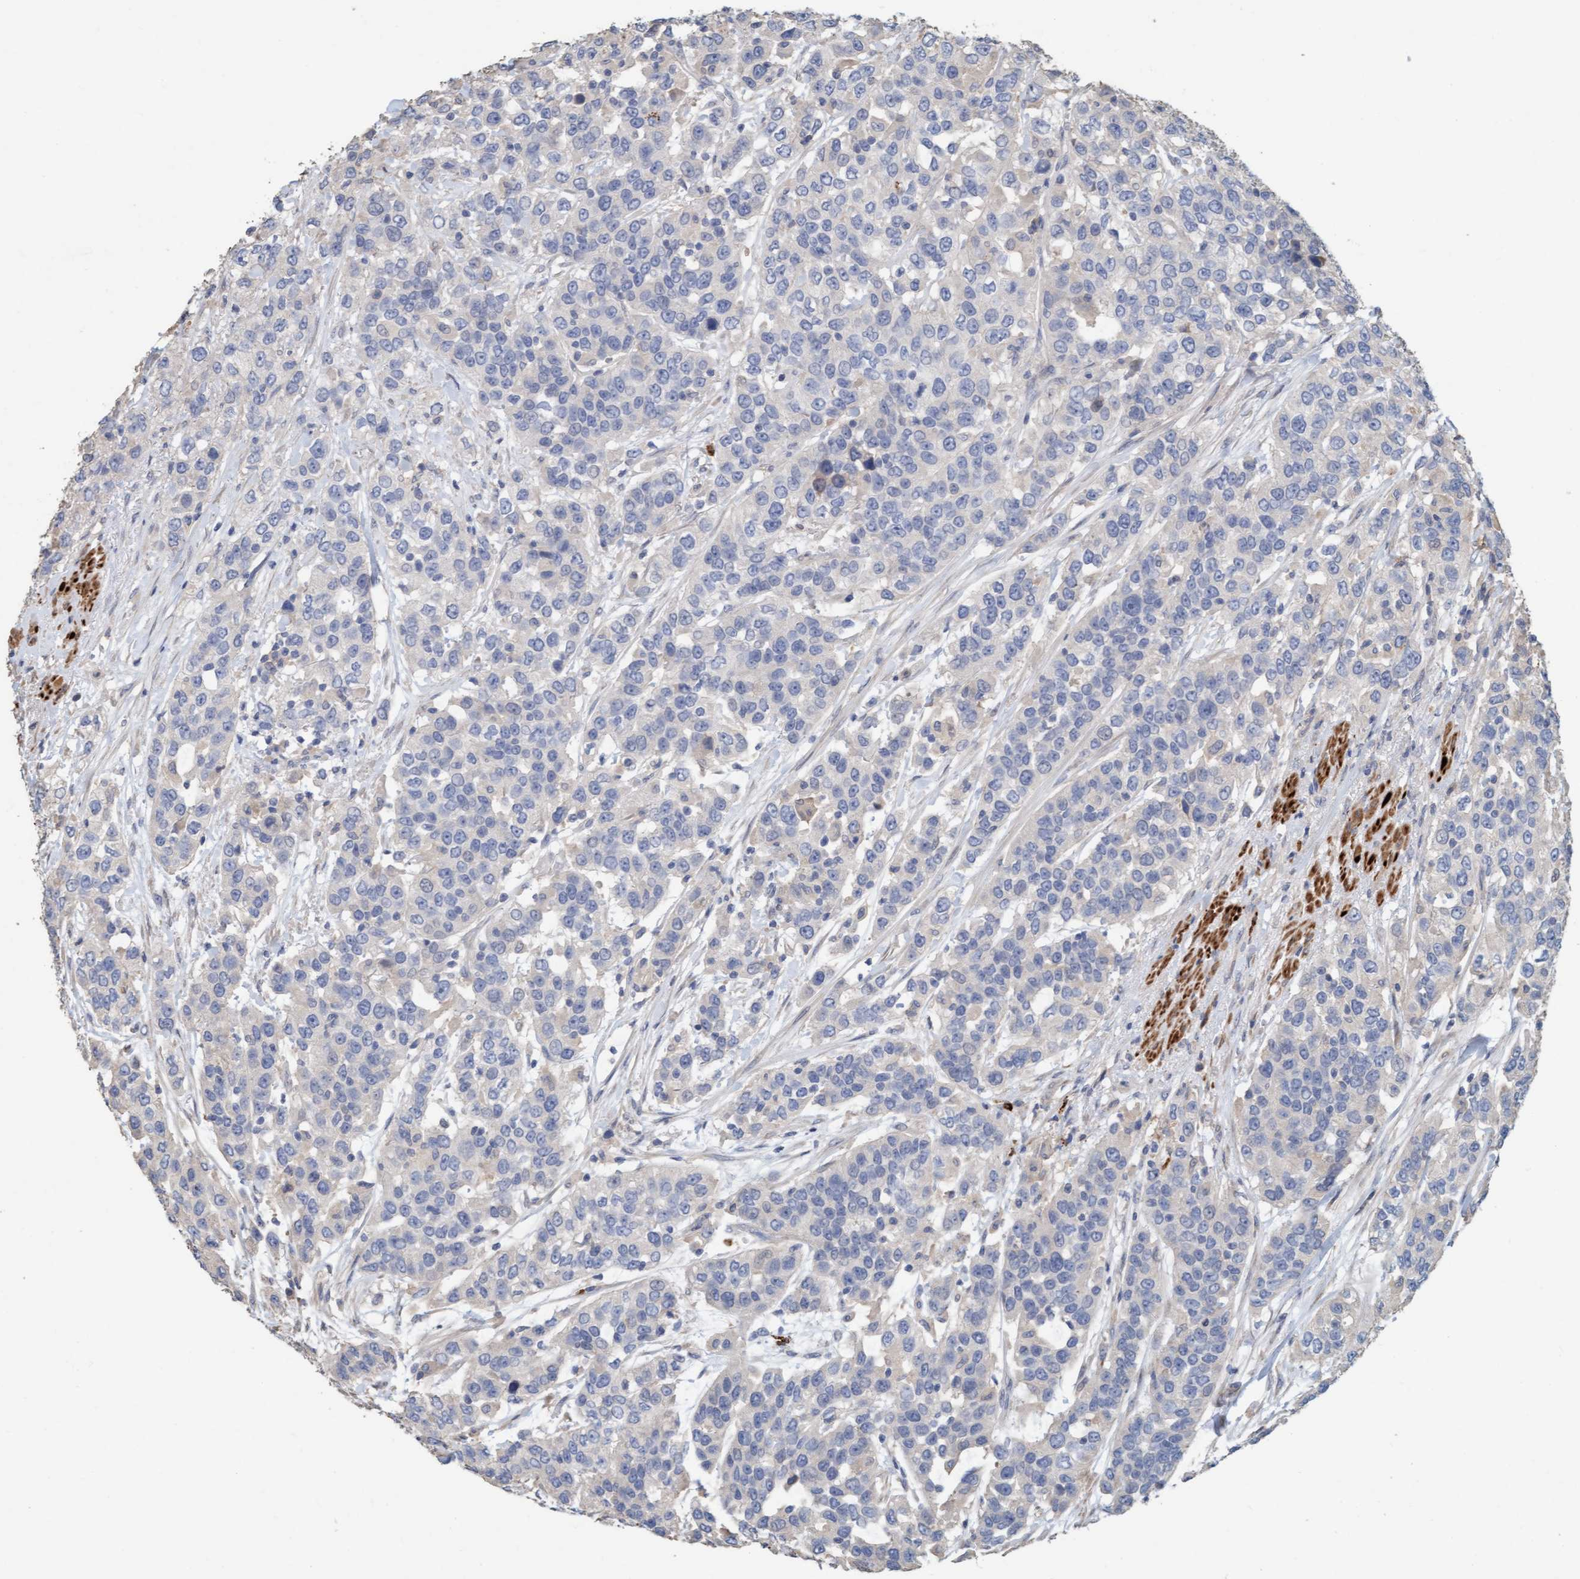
{"staining": {"intensity": "negative", "quantity": "none", "location": "none"}, "tissue": "urothelial cancer", "cell_type": "Tumor cells", "image_type": "cancer", "snomed": [{"axis": "morphology", "description": "Urothelial carcinoma, High grade"}, {"axis": "topography", "description": "Urinary bladder"}], "caption": "Immunohistochemical staining of urothelial cancer exhibits no significant positivity in tumor cells. Nuclei are stained in blue.", "gene": "LONRF1", "patient": {"sex": "female", "age": 80}}